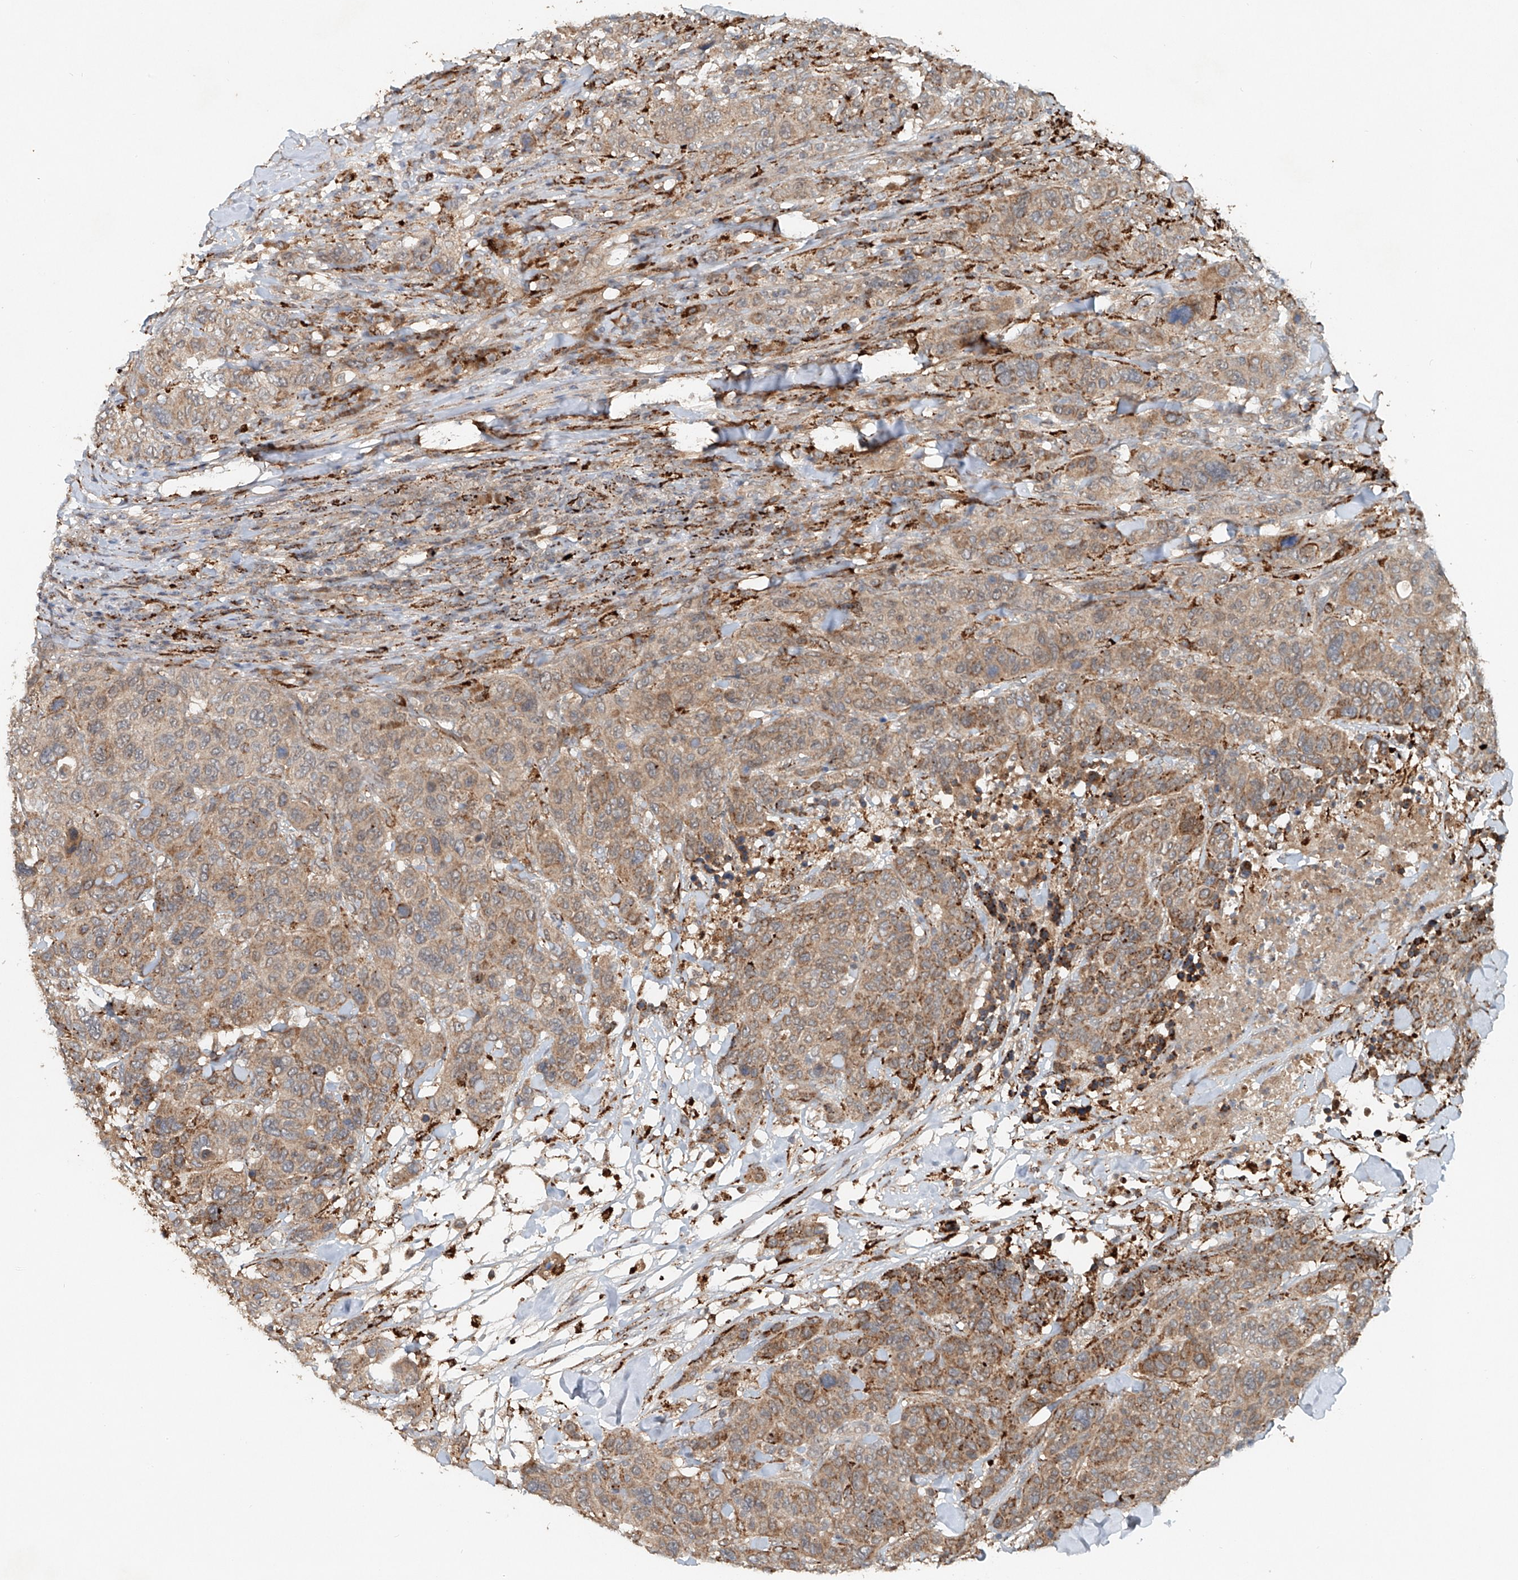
{"staining": {"intensity": "moderate", "quantity": ">75%", "location": "cytoplasmic/membranous"}, "tissue": "breast cancer", "cell_type": "Tumor cells", "image_type": "cancer", "snomed": [{"axis": "morphology", "description": "Duct carcinoma"}, {"axis": "topography", "description": "Breast"}], "caption": "A medium amount of moderate cytoplasmic/membranous expression is present in approximately >75% of tumor cells in intraductal carcinoma (breast) tissue.", "gene": "IER5", "patient": {"sex": "female", "age": 37}}